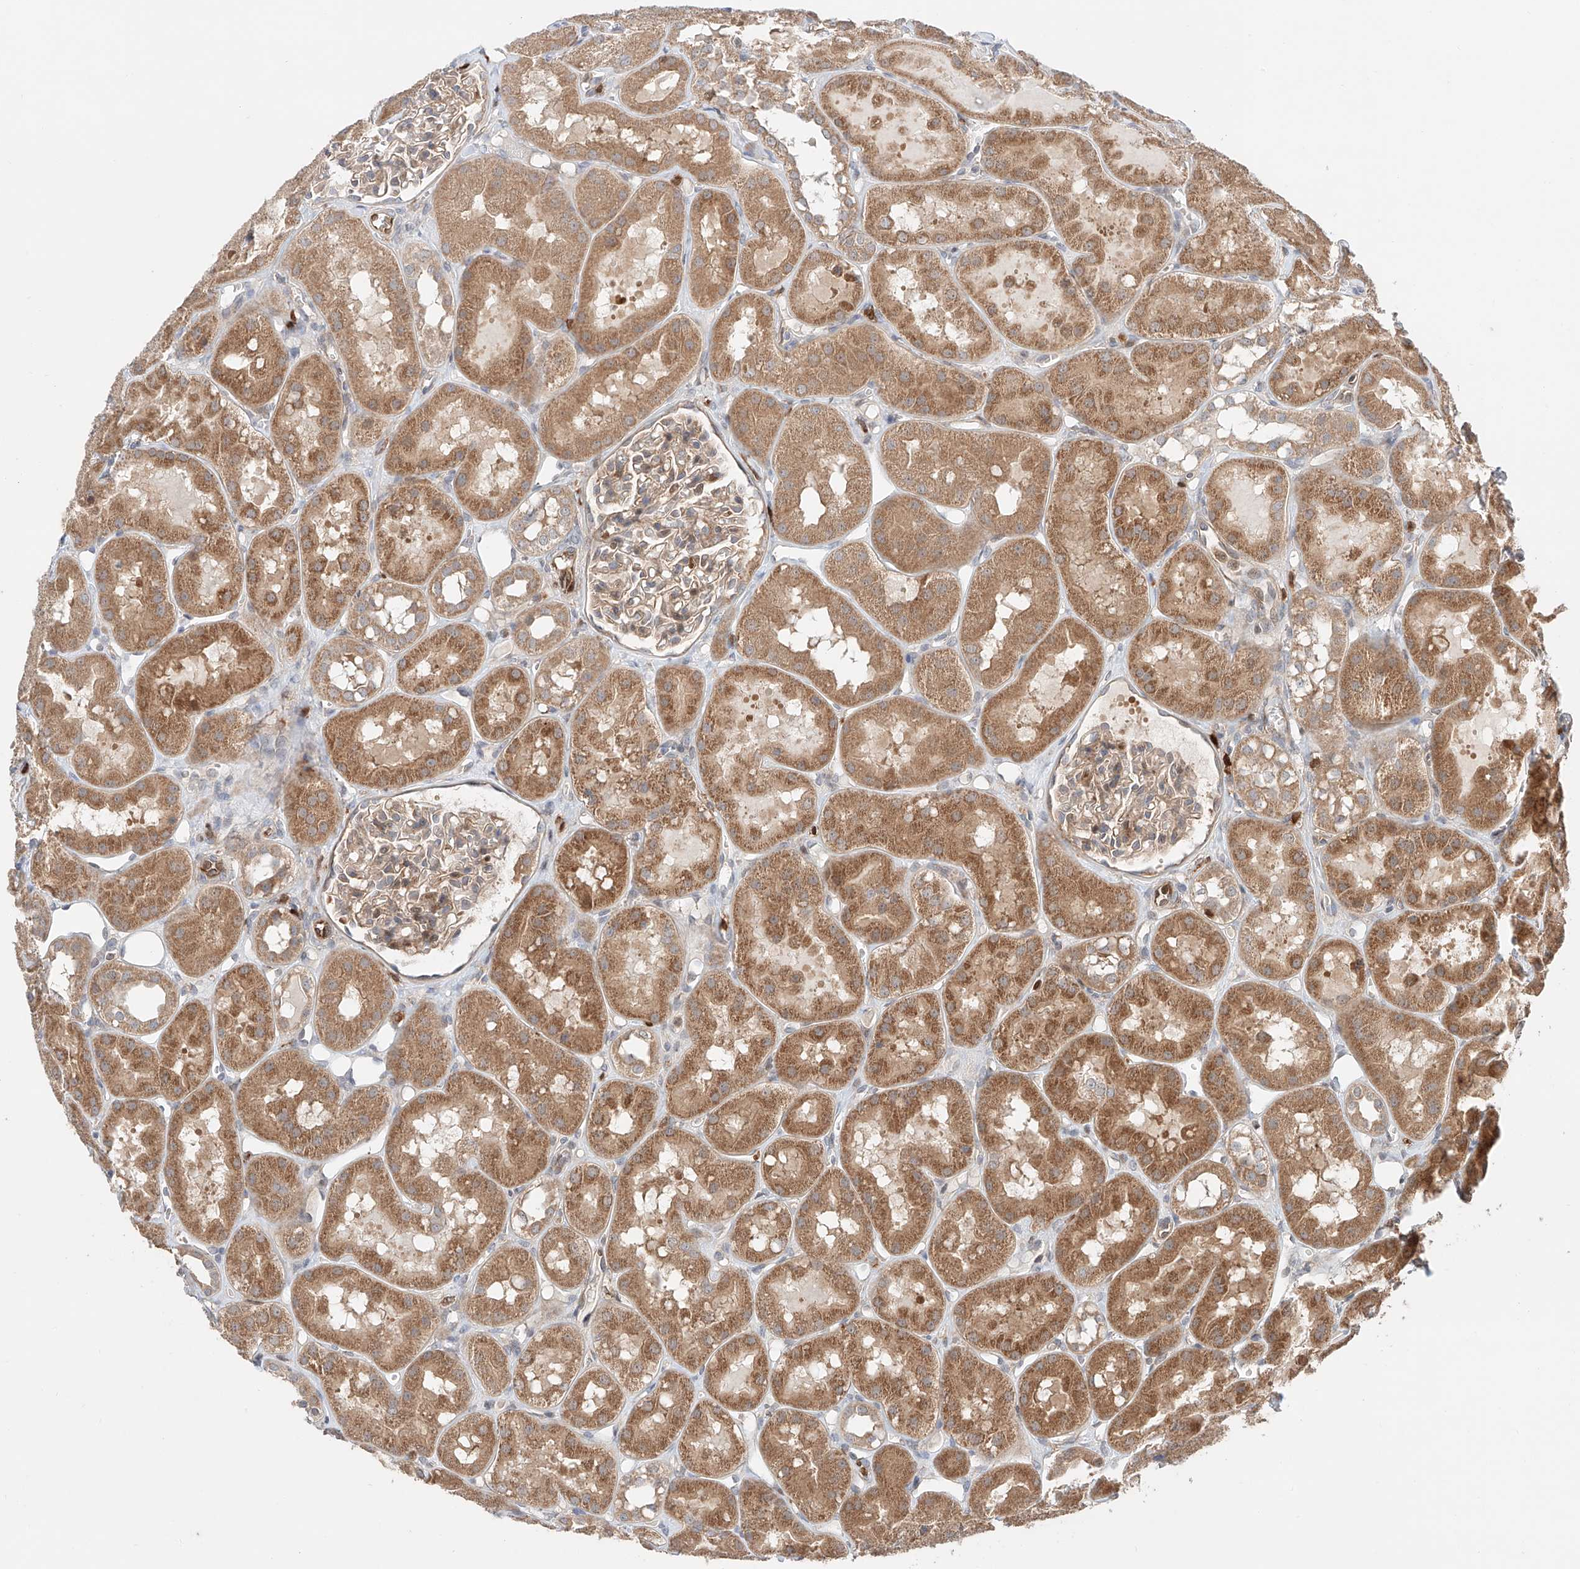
{"staining": {"intensity": "weak", "quantity": "25%-75%", "location": "cytoplasmic/membranous"}, "tissue": "kidney", "cell_type": "Cells in glomeruli", "image_type": "normal", "snomed": [{"axis": "morphology", "description": "Normal tissue, NOS"}, {"axis": "topography", "description": "Kidney"}], "caption": "Cells in glomeruli demonstrate weak cytoplasmic/membranous expression in approximately 25%-75% of cells in benign kidney. The protein of interest is stained brown, and the nuclei are stained in blue (DAB (3,3'-diaminobenzidine) IHC with brightfield microscopy, high magnification).", "gene": "IGSF22", "patient": {"sex": "male", "age": 16}}